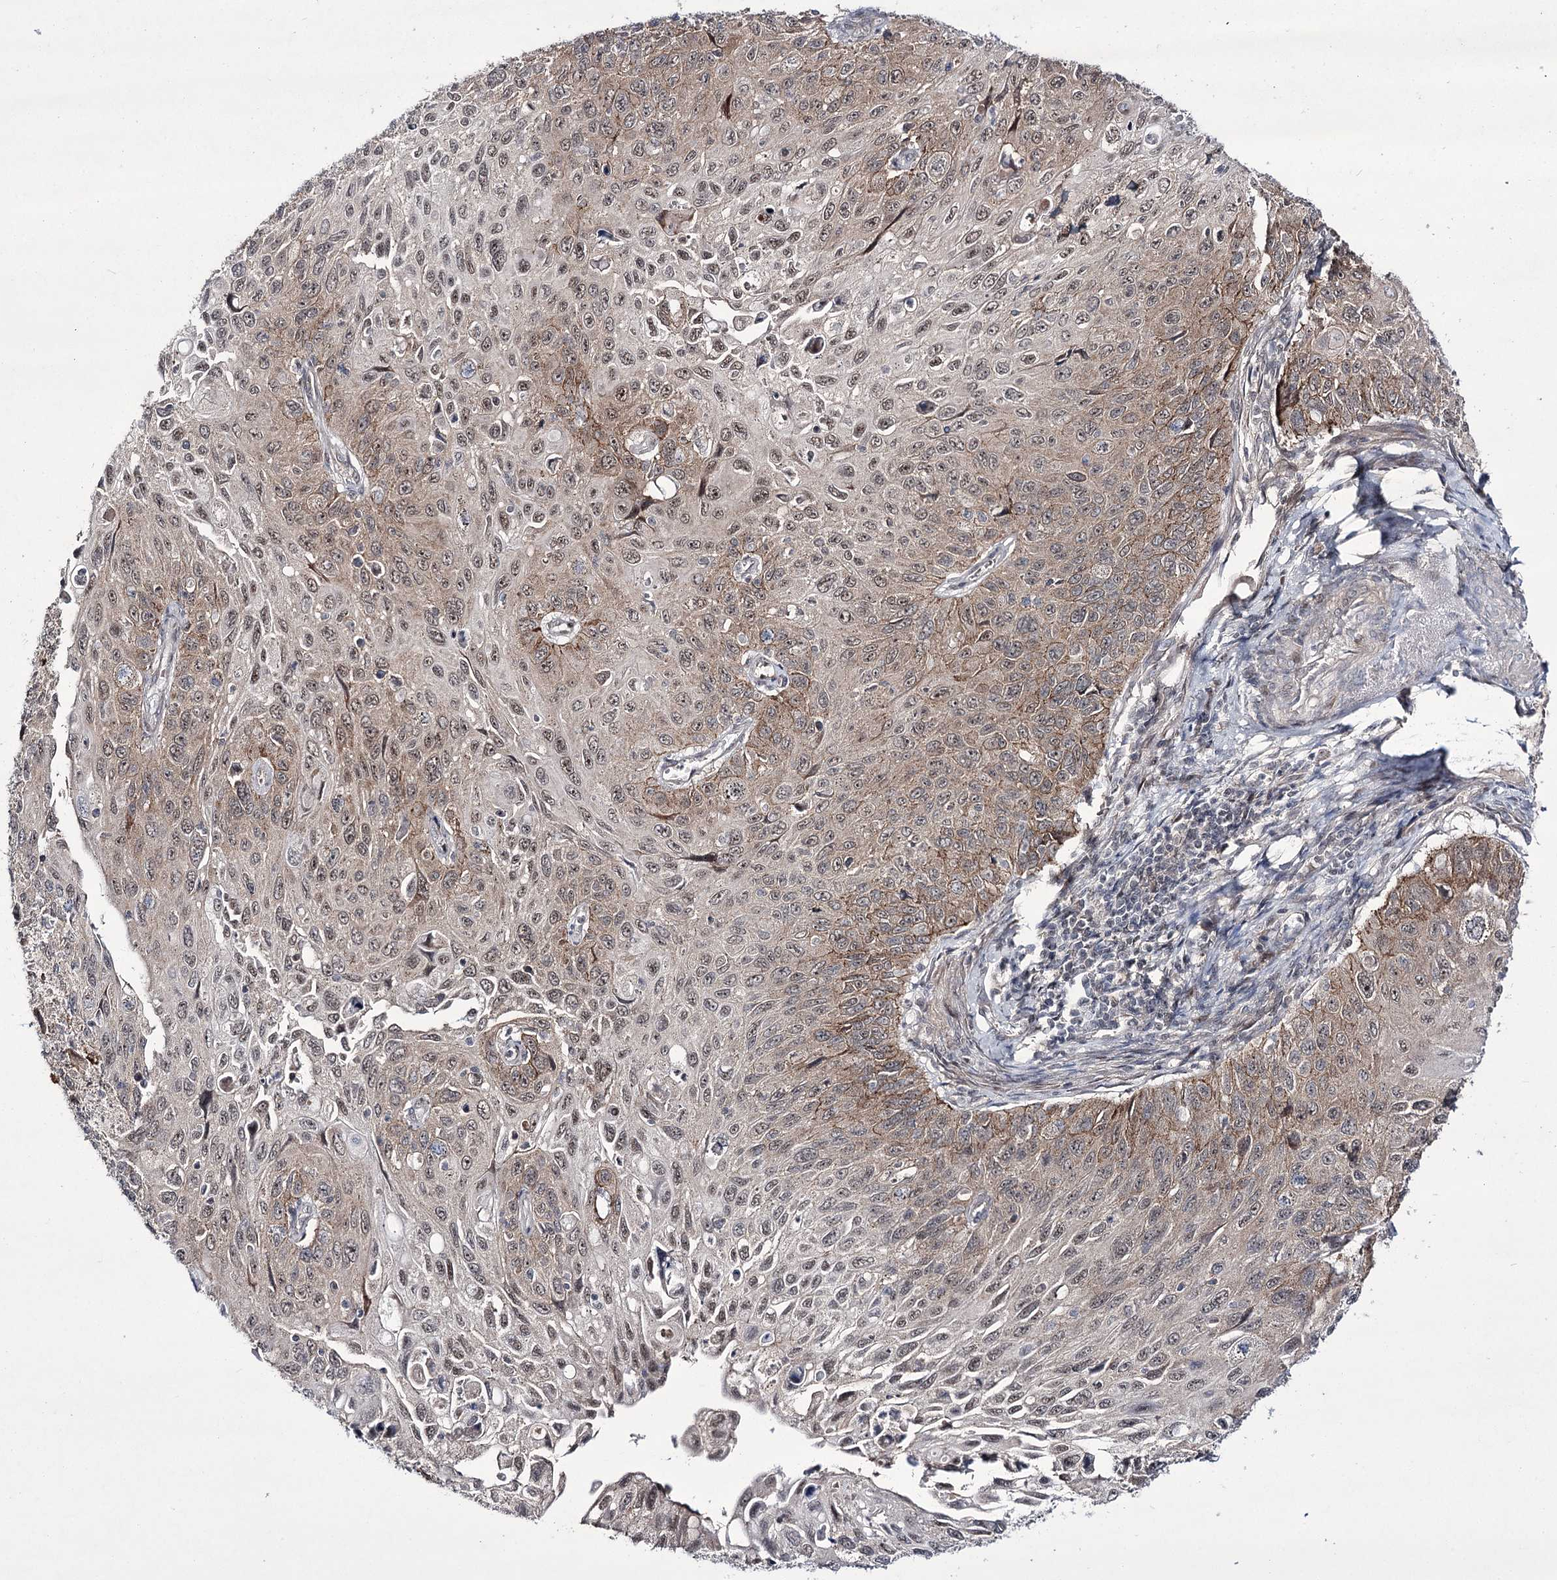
{"staining": {"intensity": "moderate", "quantity": "25%-75%", "location": "cytoplasmic/membranous,nuclear"}, "tissue": "cervical cancer", "cell_type": "Tumor cells", "image_type": "cancer", "snomed": [{"axis": "morphology", "description": "Squamous cell carcinoma, NOS"}, {"axis": "topography", "description": "Cervix"}], "caption": "Tumor cells display medium levels of moderate cytoplasmic/membranous and nuclear expression in approximately 25%-75% of cells in human cervical cancer.", "gene": "HOXC11", "patient": {"sex": "female", "age": 70}}